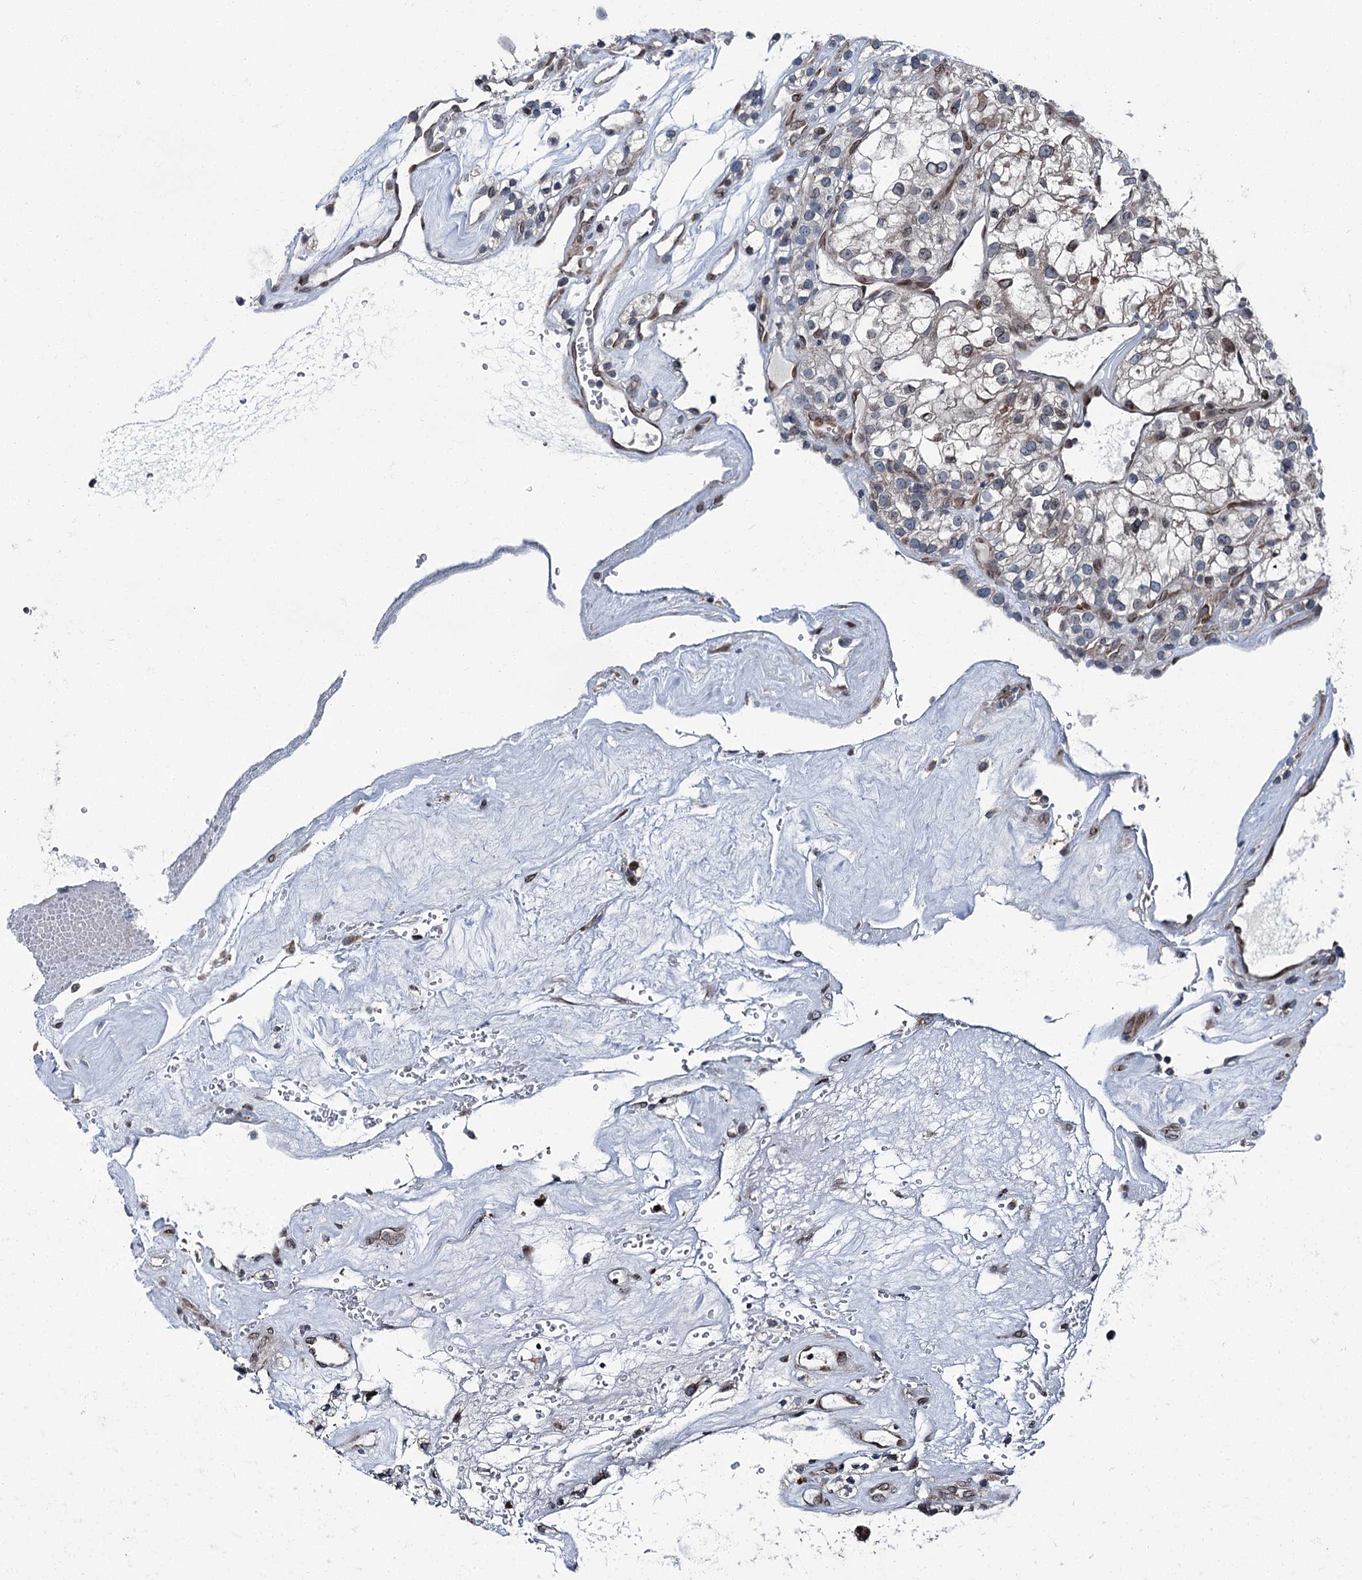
{"staining": {"intensity": "weak", "quantity": "<25%", "location": "cytoplasmic/membranous,nuclear"}, "tissue": "renal cancer", "cell_type": "Tumor cells", "image_type": "cancer", "snomed": [{"axis": "morphology", "description": "Adenocarcinoma, NOS"}, {"axis": "topography", "description": "Kidney"}], "caption": "Tumor cells are negative for brown protein staining in adenocarcinoma (renal). The staining is performed using DAB (3,3'-diaminobenzidine) brown chromogen with nuclei counter-stained in using hematoxylin.", "gene": "MRPL14", "patient": {"sex": "female", "age": 57}}